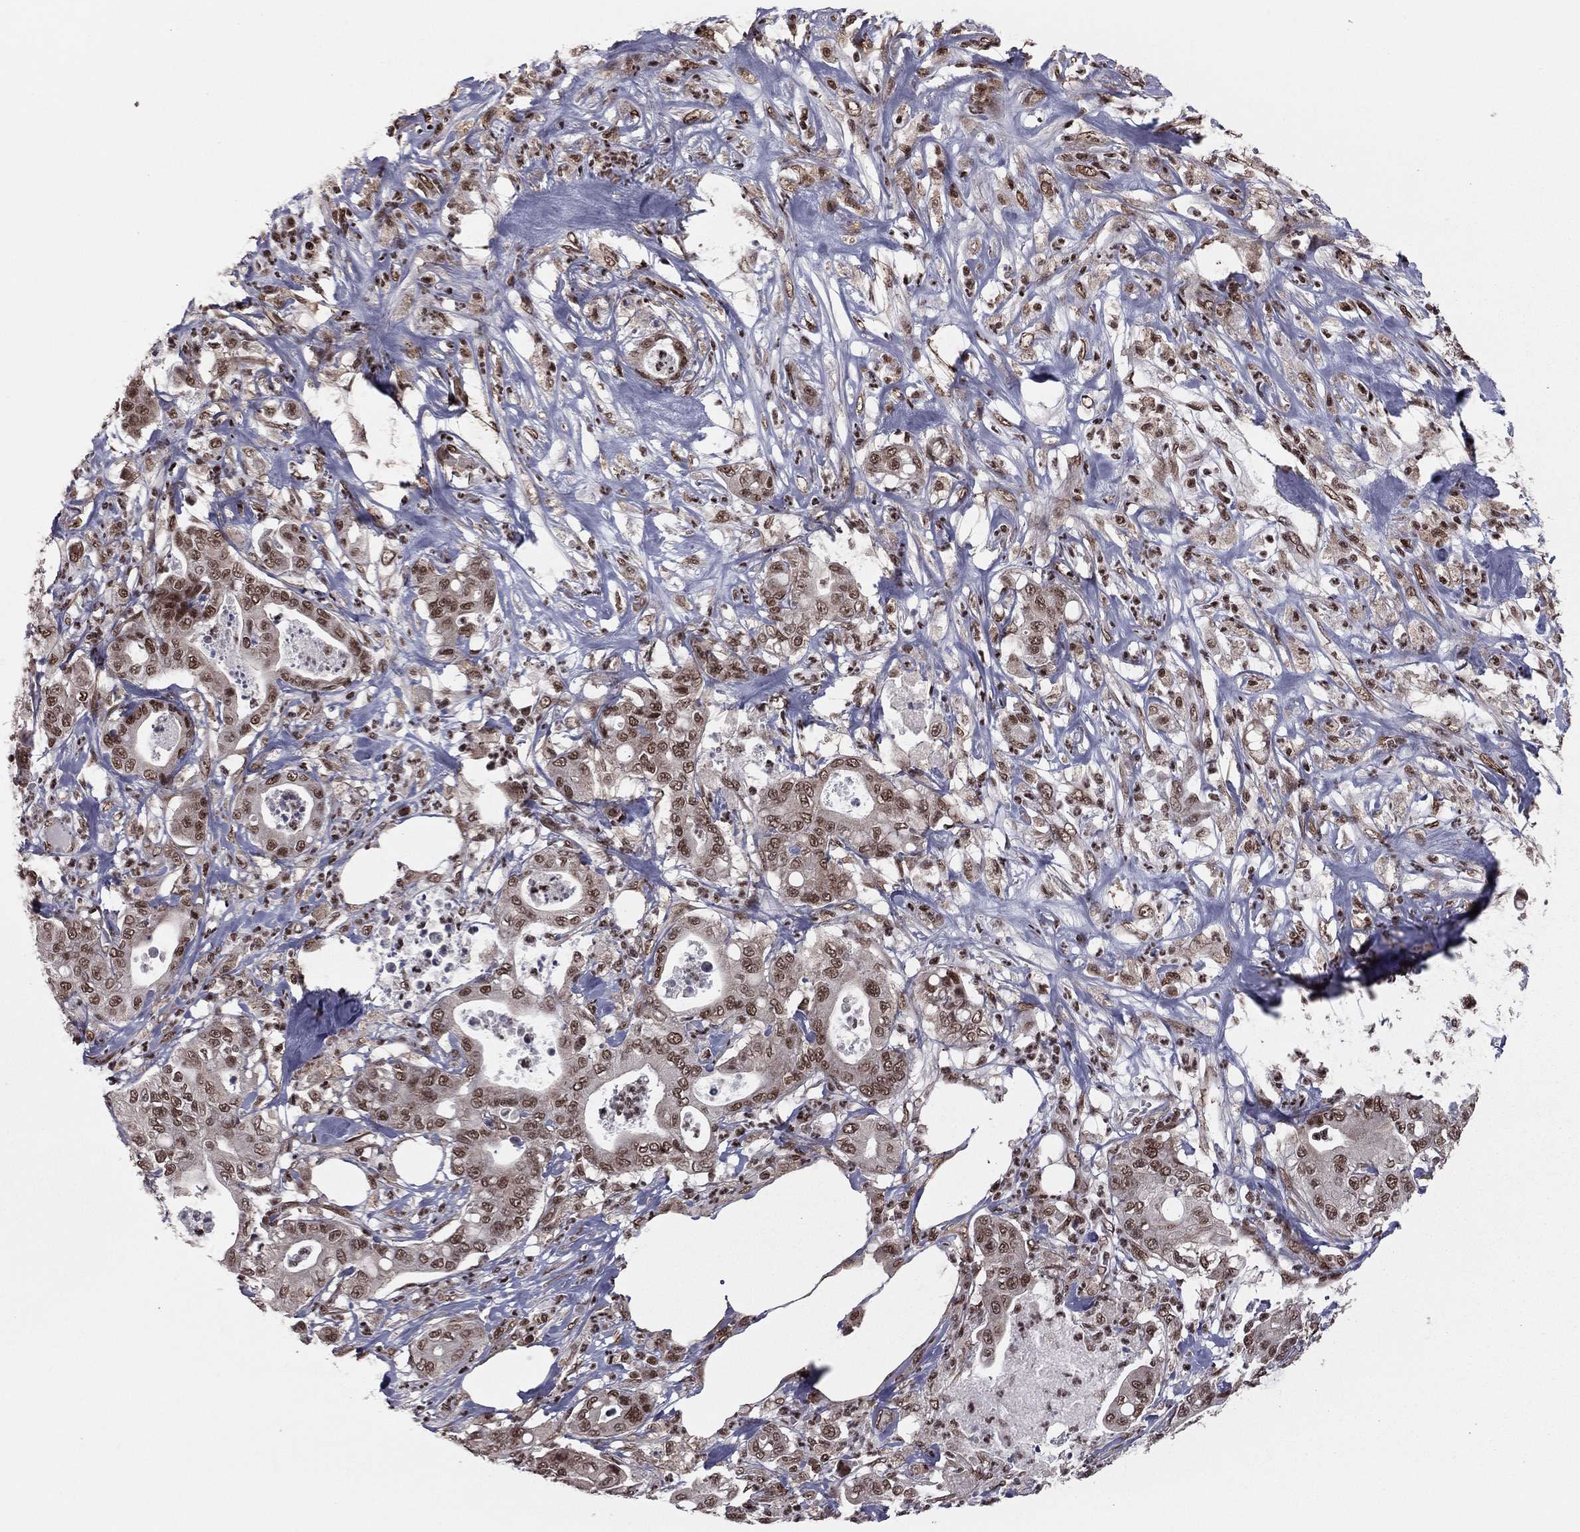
{"staining": {"intensity": "moderate", "quantity": ">75%", "location": "nuclear"}, "tissue": "pancreatic cancer", "cell_type": "Tumor cells", "image_type": "cancer", "snomed": [{"axis": "morphology", "description": "Adenocarcinoma, NOS"}, {"axis": "topography", "description": "Pancreas"}], "caption": "The image demonstrates staining of pancreatic cancer (adenocarcinoma), revealing moderate nuclear protein expression (brown color) within tumor cells. The protein of interest is shown in brown color, while the nuclei are stained blue.", "gene": "NFYB", "patient": {"sex": "male", "age": 71}}